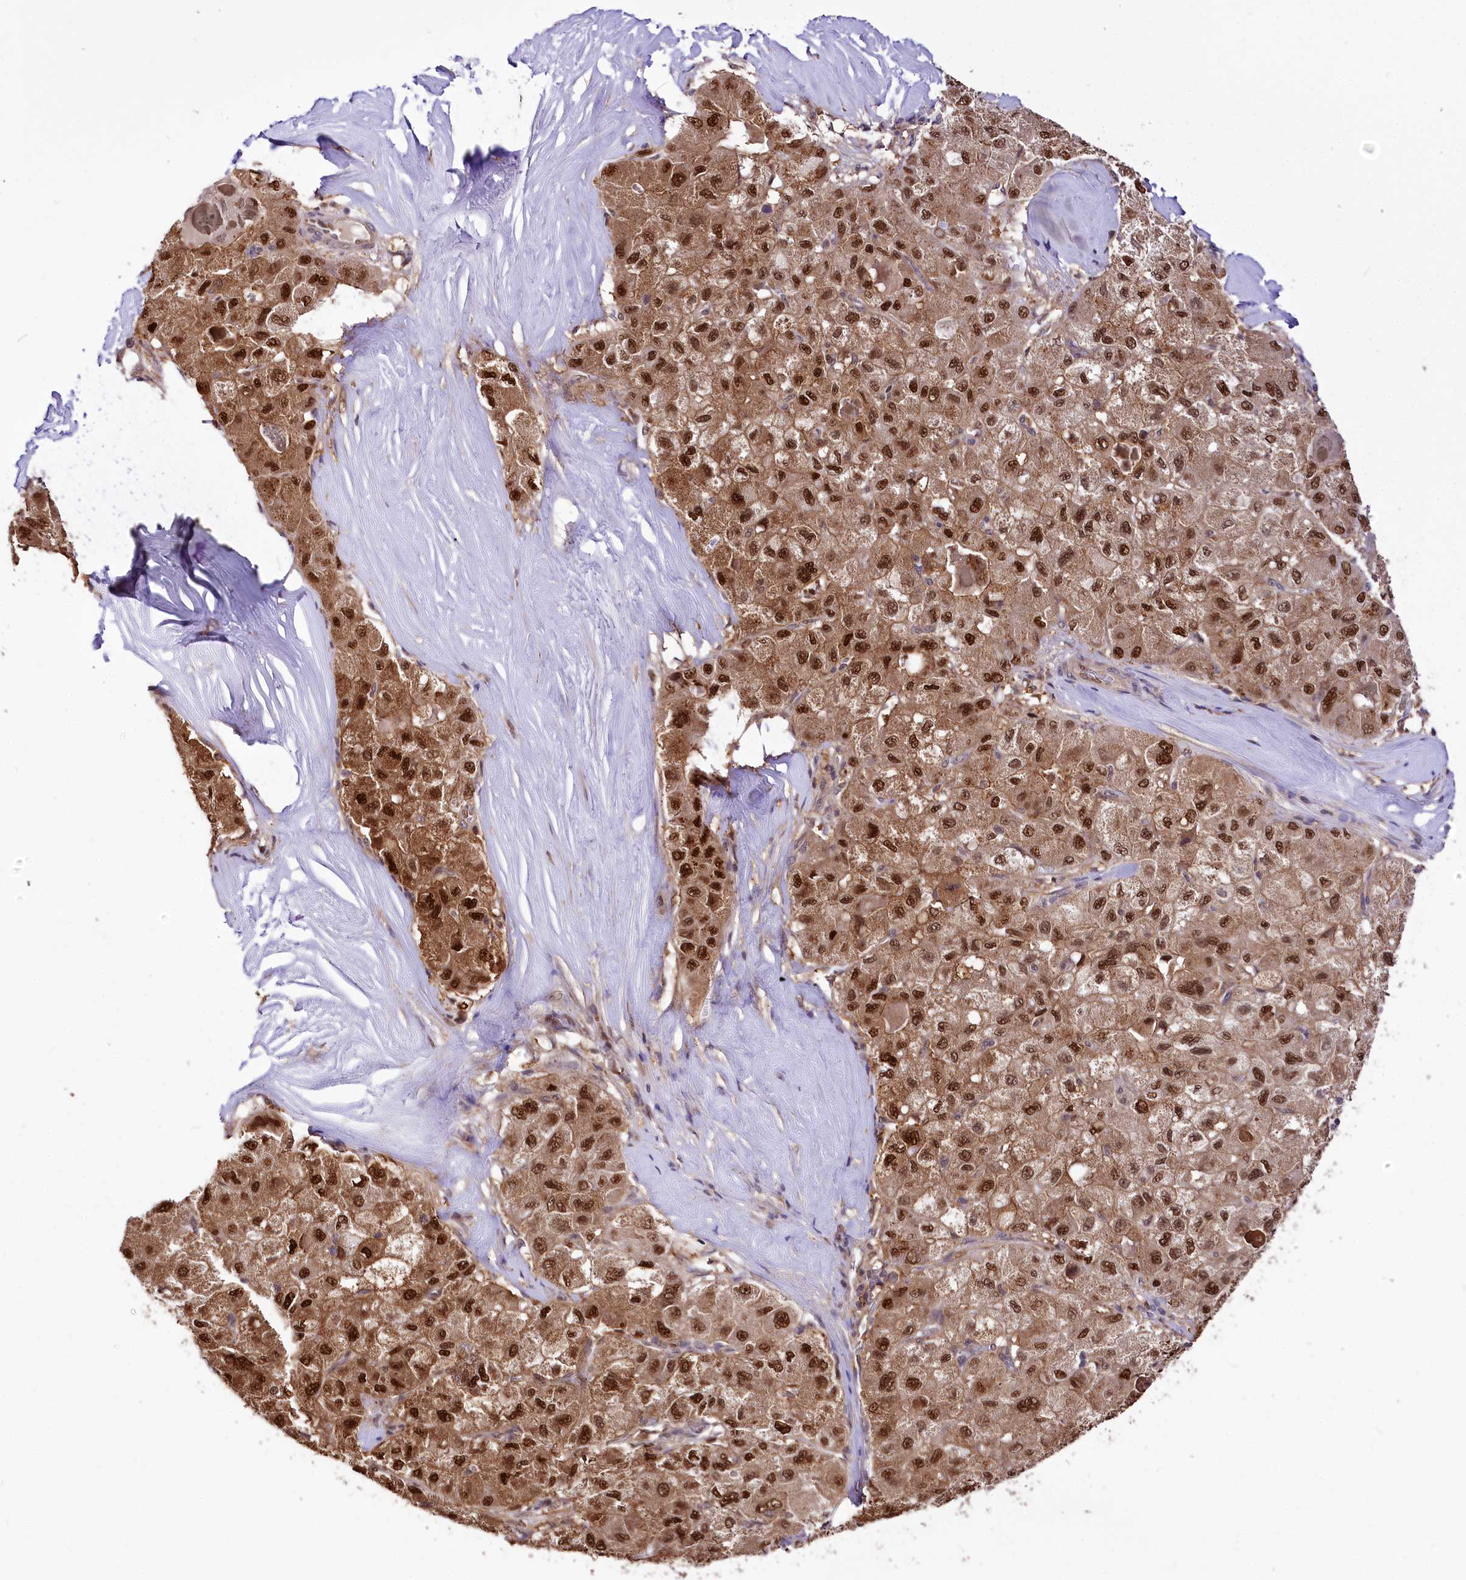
{"staining": {"intensity": "strong", "quantity": ">75%", "location": "cytoplasmic/membranous,nuclear"}, "tissue": "liver cancer", "cell_type": "Tumor cells", "image_type": "cancer", "snomed": [{"axis": "morphology", "description": "Carcinoma, Hepatocellular, NOS"}, {"axis": "topography", "description": "Liver"}], "caption": "Immunohistochemistry (IHC) histopathology image of hepatocellular carcinoma (liver) stained for a protein (brown), which displays high levels of strong cytoplasmic/membranous and nuclear expression in approximately >75% of tumor cells.", "gene": "GNL3L", "patient": {"sex": "male", "age": 80}}